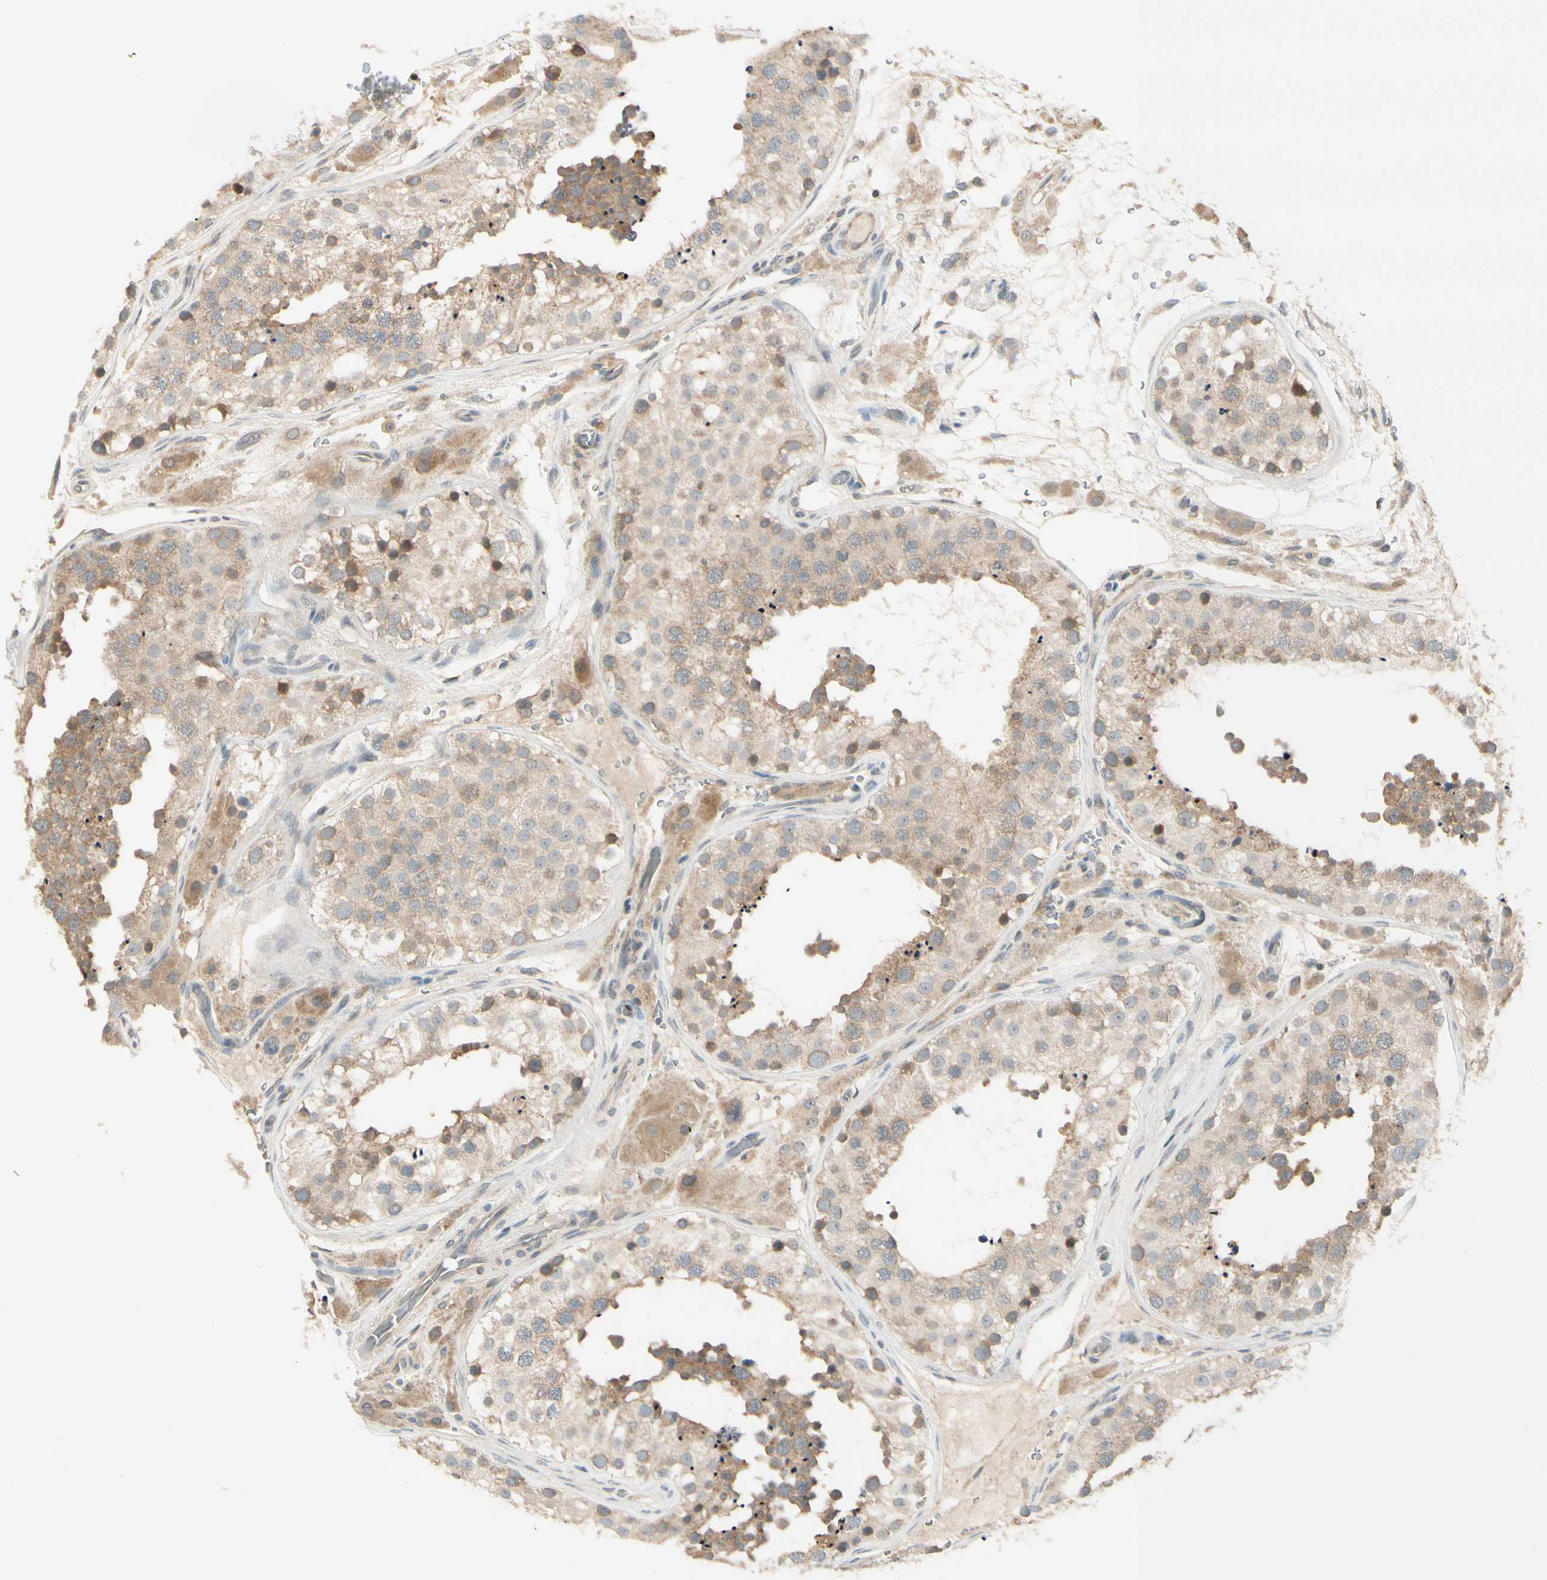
{"staining": {"intensity": "moderate", "quantity": ">75%", "location": "cytoplasmic/membranous"}, "tissue": "testis", "cell_type": "Cells in seminiferous ducts", "image_type": "normal", "snomed": [{"axis": "morphology", "description": "Normal tissue, NOS"}, {"axis": "topography", "description": "Testis"}], "caption": "IHC histopathology image of benign testis: human testis stained using immunohistochemistry (IHC) exhibits medium levels of moderate protein expression localized specifically in the cytoplasmic/membranous of cells in seminiferous ducts, appearing as a cytoplasmic/membranous brown color.", "gene": "FGF10", "patient": {"sex": "male", "age": 26}}